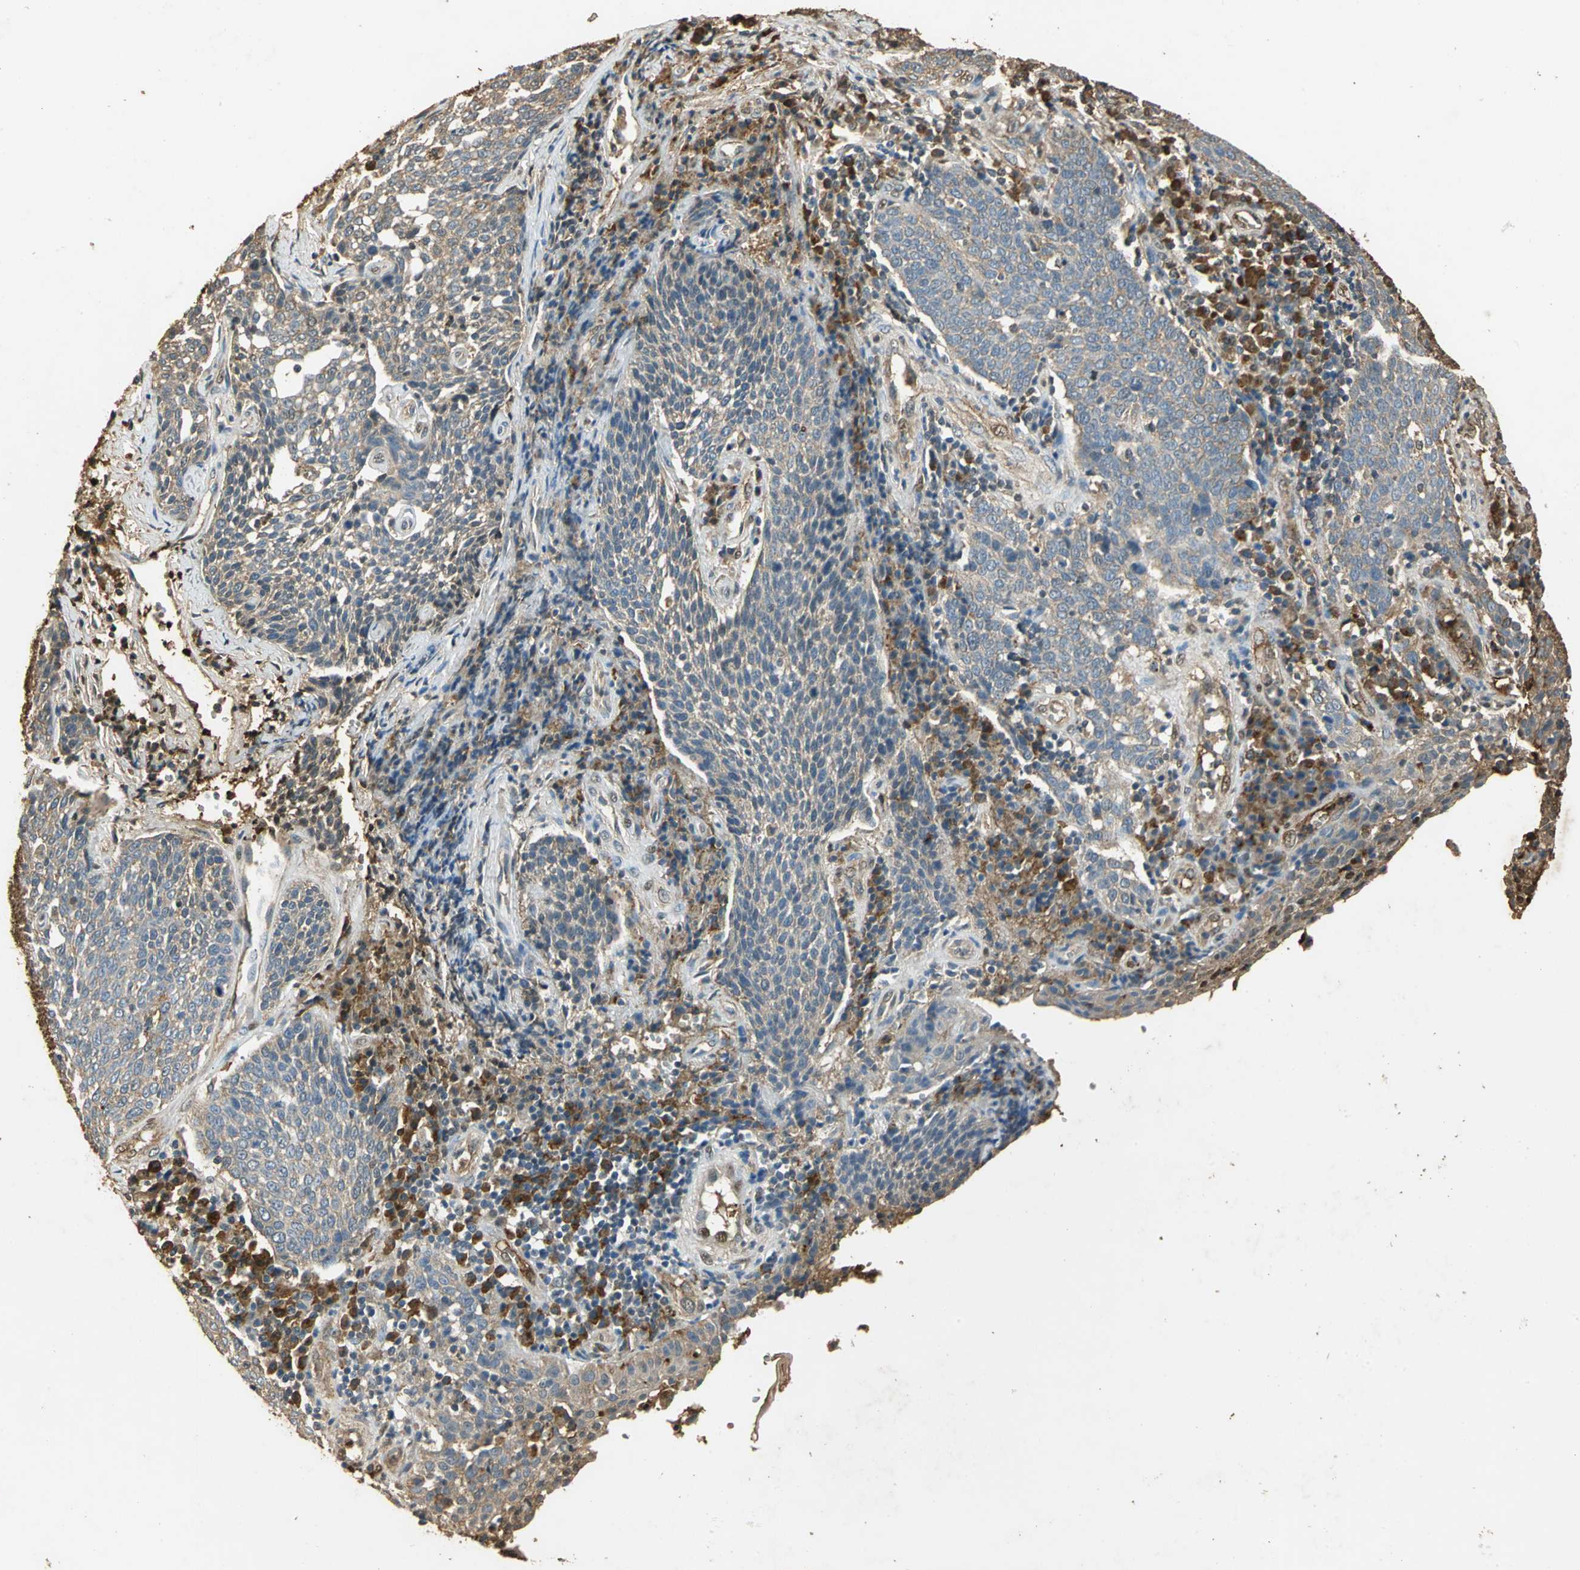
{"staining": {"intensity": "weak", "quantity": "25%-75%", "location": "cytoplasmic/membranous"}, "tissue": "cervical cancer", "cell_type": "Tumor cells", "image_type": "cancer", "snomed": [{"axis": "morphology", "description": "Squamous cell carcinoma, NOS"}, {"axis": "topography", "description": "Cervix"}], "caption": "This histopathology image reveals cervical squamous cell carcinoma stained with IHC to label a protein in brown. The cytoplasmic/membranous of tumor cells show weak positivity for the protein. Nuclei are counter-stained blue.", "gene": "GAPDH", "patient": {"sex": "female", "age": 34}}